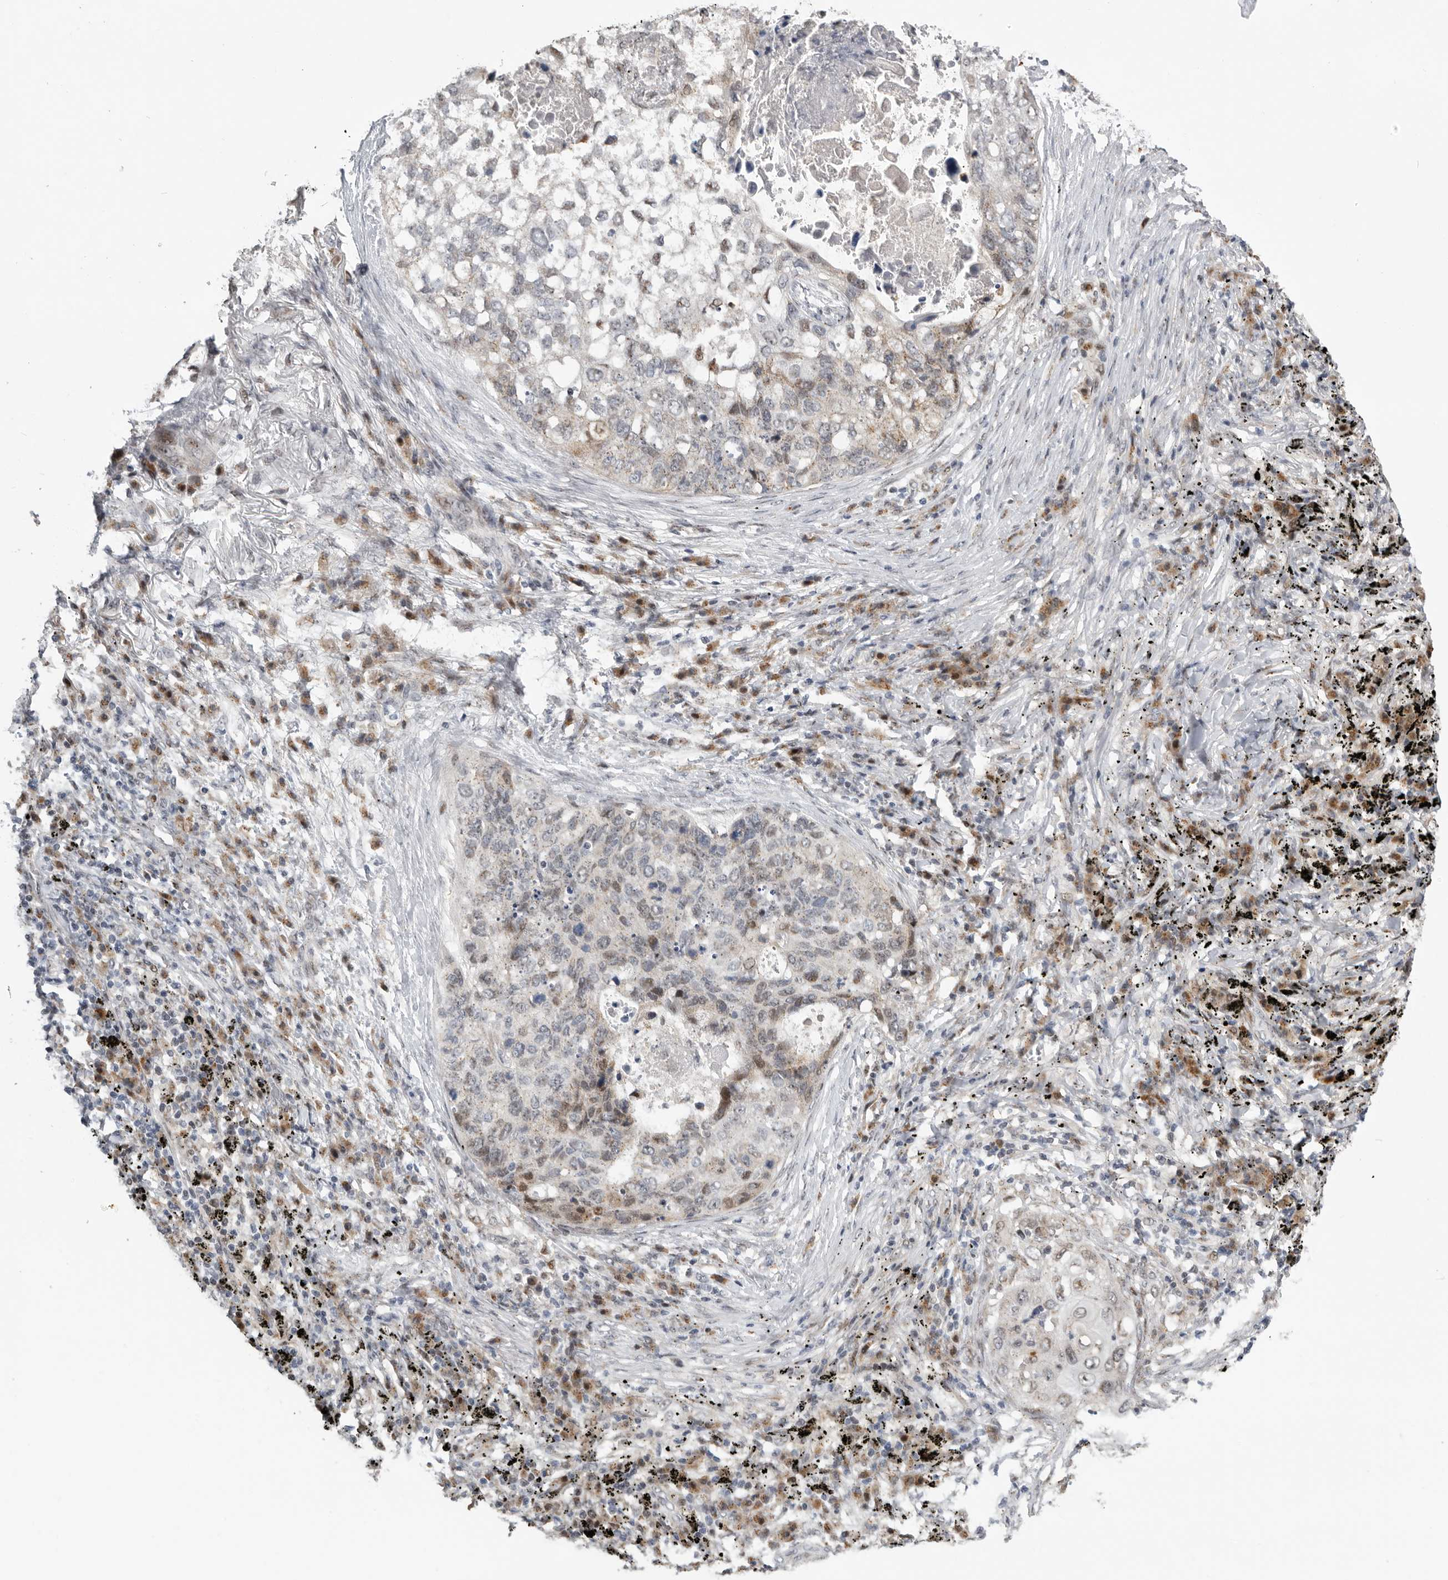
{"staining": {"intensity": "weak", "quantity": "25%-75%", "location": "cytoplasmic/membranous,nuclear"}, "tissue": "lung cancer", "cell_type": "Tumor cells", "image_type": "cancer", "snomed": [{"axis": "morphology", "description": "Squamous cell carcinoma, NOS"}, {"axis": "topography", "description": "Lung"}], "caption": "The immunohistochemical stain shows weak cytoplasmic/membranous and nuclear staining in tumor cells of lung squamous cell carcinoma tissue.", "gene": "PCMTD1", "patient": {"sex": "female", "age": 63}}